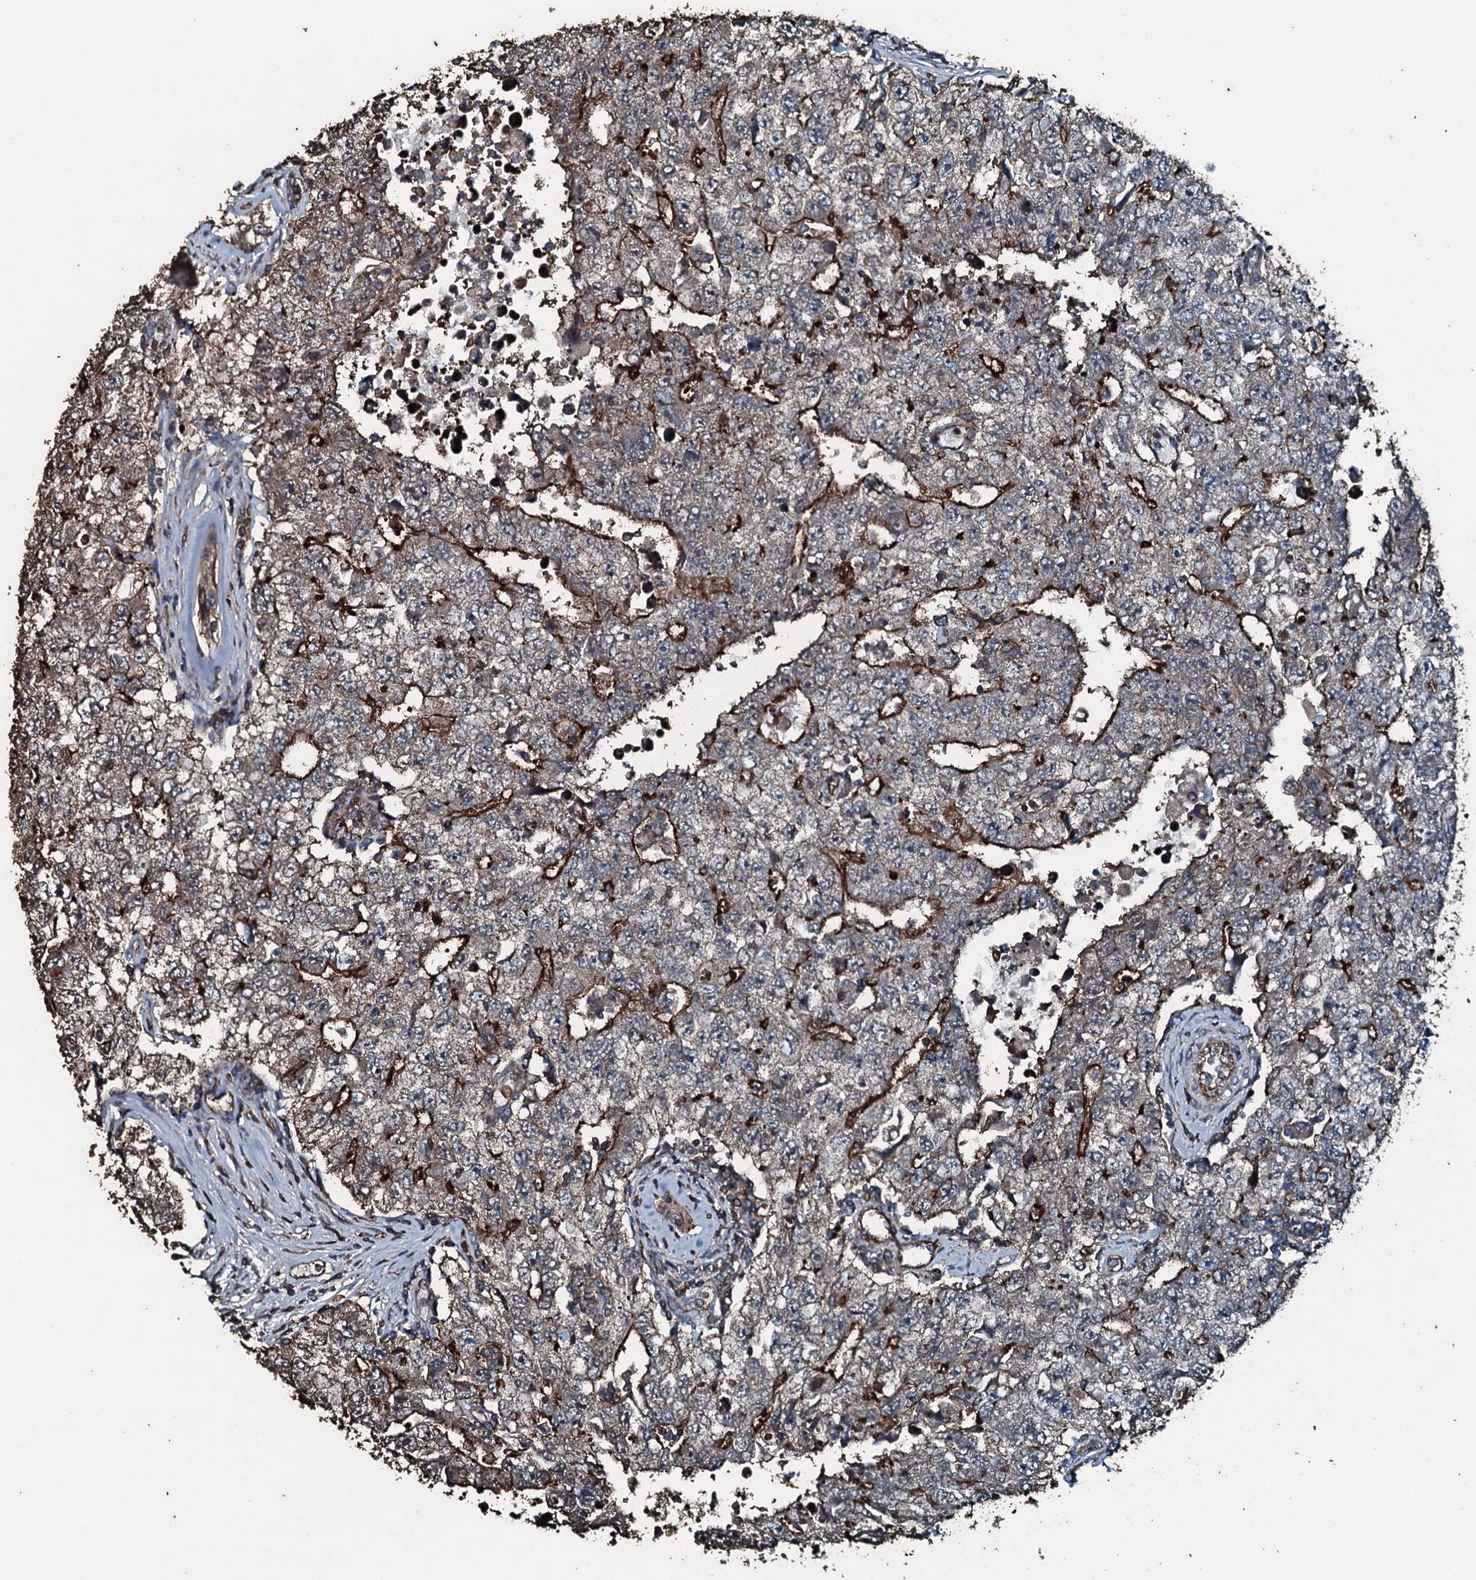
{"staining": {"intensity": "strong", "quantity": "25%-75%", "location": "cytoplasmic/membranous"}, "tissue": "testis cancer", "cell_type": "Tumor cells", "image_type": "cancer", "snomed": [{"axis": "morphology", "description": "Carcinoma, Embryonal, NOS"}, {"axis": "topography", "description": "Testis"}], "caption": "Approximately 25%-75% of tumor cells in human embryonal carcinoma (testis) demonstrate strong cytoplasmic/membranous protein positivity as visualized by brown immunohistochemical staining.", "gene": "SLC25A38", "patient": {"sex": "male", "age": 17}}